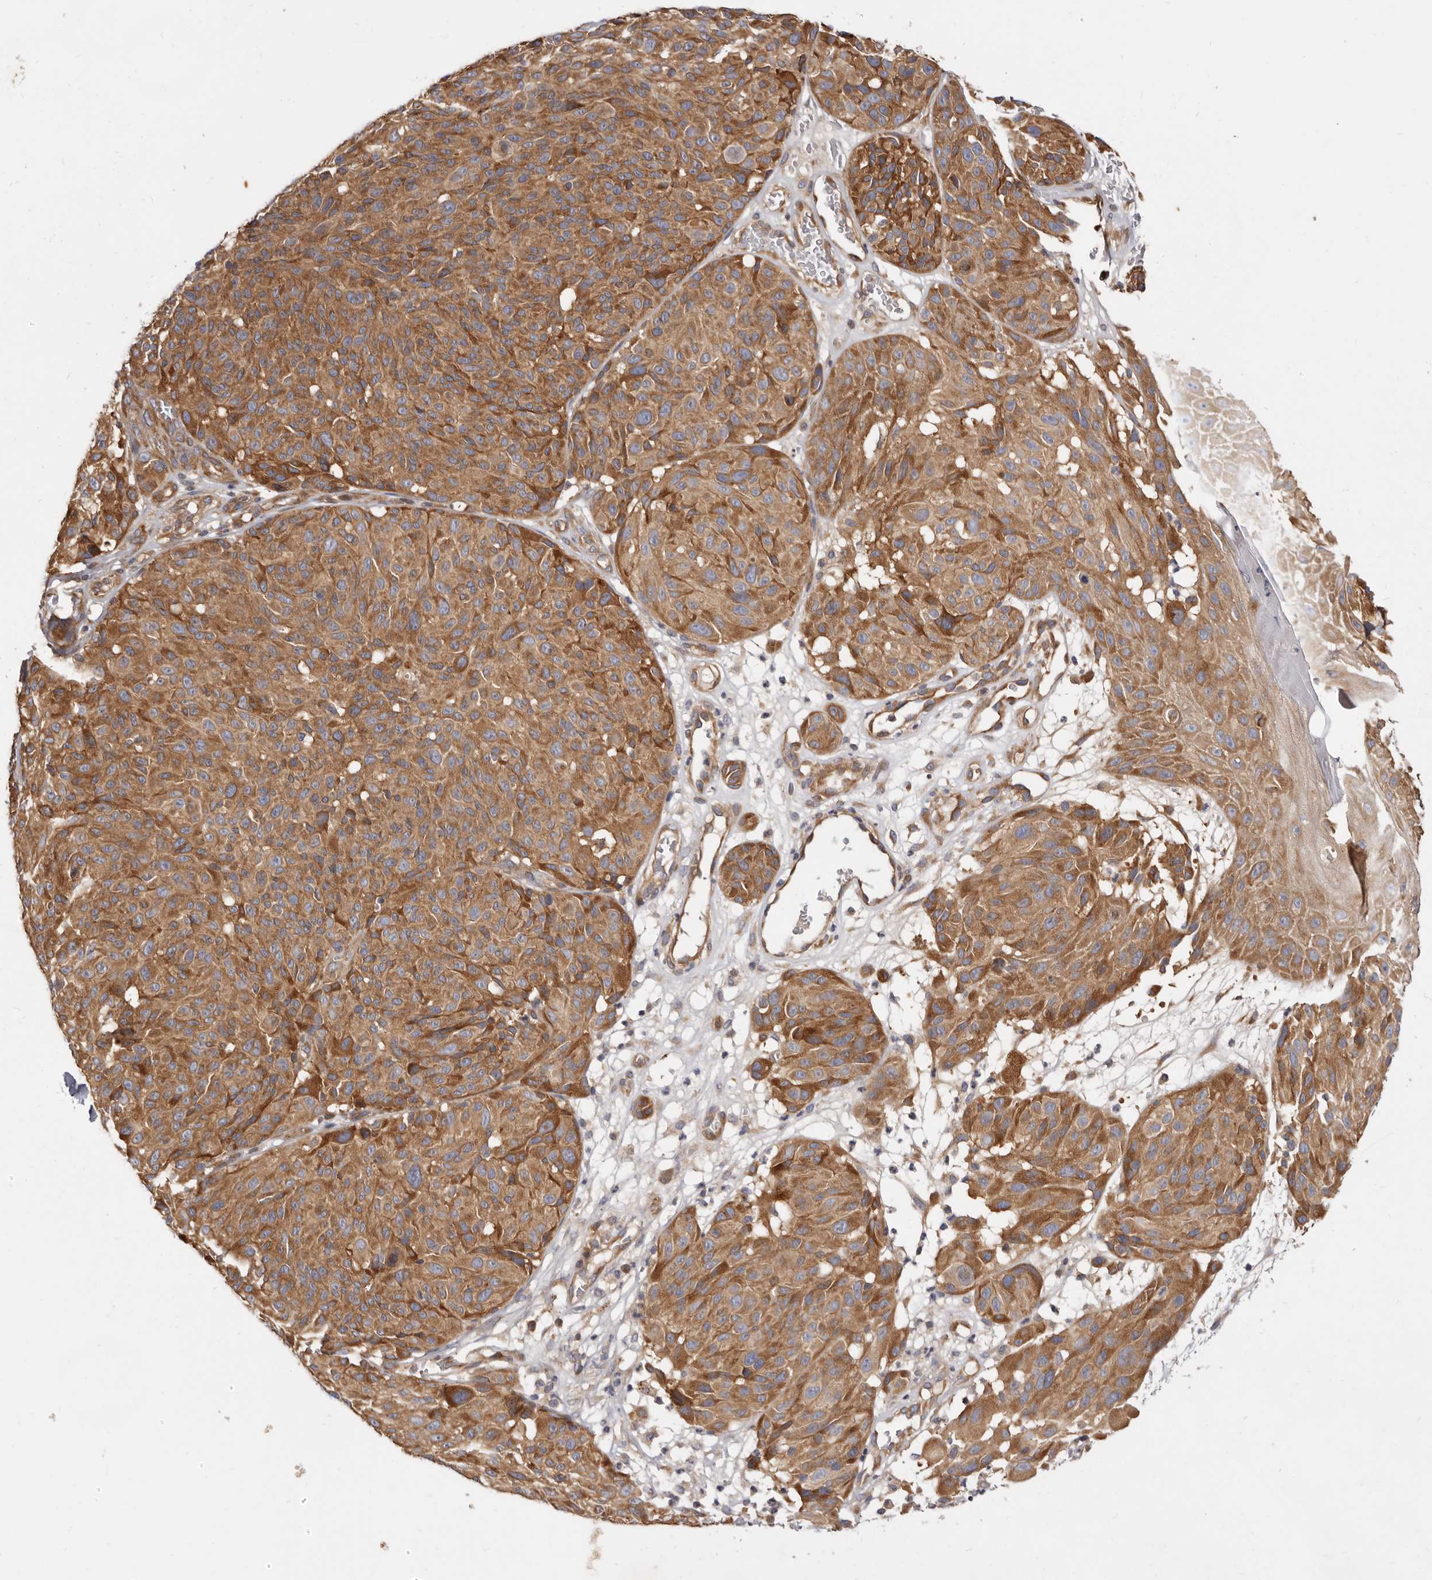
{"staining": {"intensity": "moderate", "quantity": ">75%", "location": "cytoplasmic/membranous"}, "tissue": "melanoma", "cell_type": "Tumor cells", "image_type": "cancer", "snomed": [{"axis": "morphology", "description": "Malignant melanoma, NOS"}, {"axis": "topography", "description": "Skin"}], "caption": "Tumor cells show medium levels of moderate cytoplasmic/membranous positivity in about >75% of cells in melanoma. (IHC, brightfield microscopy, high magnification).", "gene": "ADAMTS20", "patient": {"sex": "male", "age": 83}}